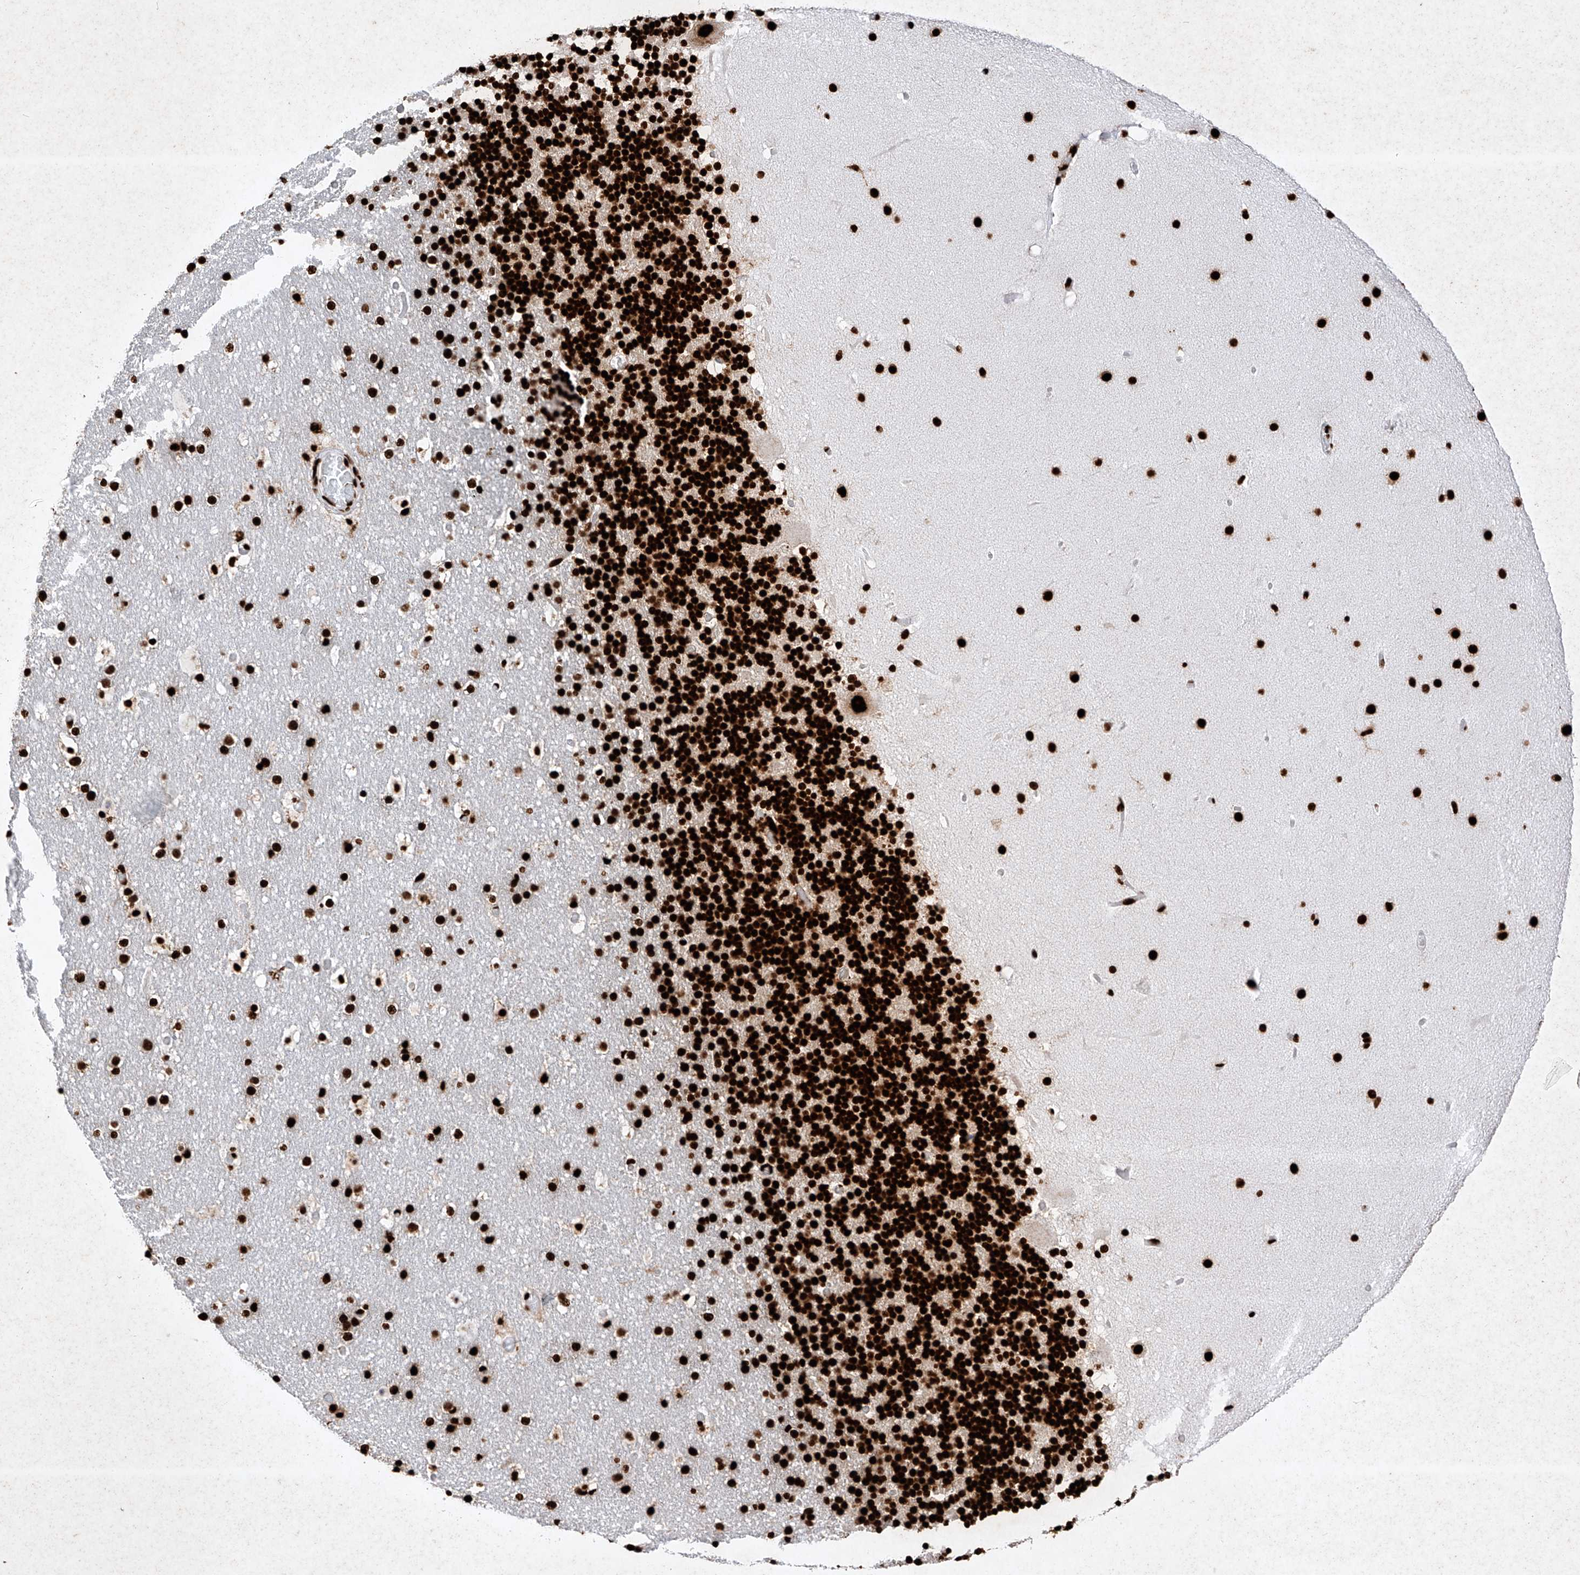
{"staining": {"intensity": "strong", "quantity": ">75%", "location": "nuclear"}, "tissue": "cerebellum", "cell_type": "Cells in granular layer", "image_type": "normal", "snomed": [{"axis": "morphology", "description": "Normal tissue, NOS"}, {"axis": "topography", "description": "Cerebellum"}], "caption": "Protein staining exhibits strong nuclear positivity in about >75% of cells in granular layer in normal cerebellum. Using DAB (brown) and hematoxylin (blue) stains, captured at high magnification using brightfield microscopy.", "gene": "SRSF6", "patient": {"sex": "male", "age": 57}}